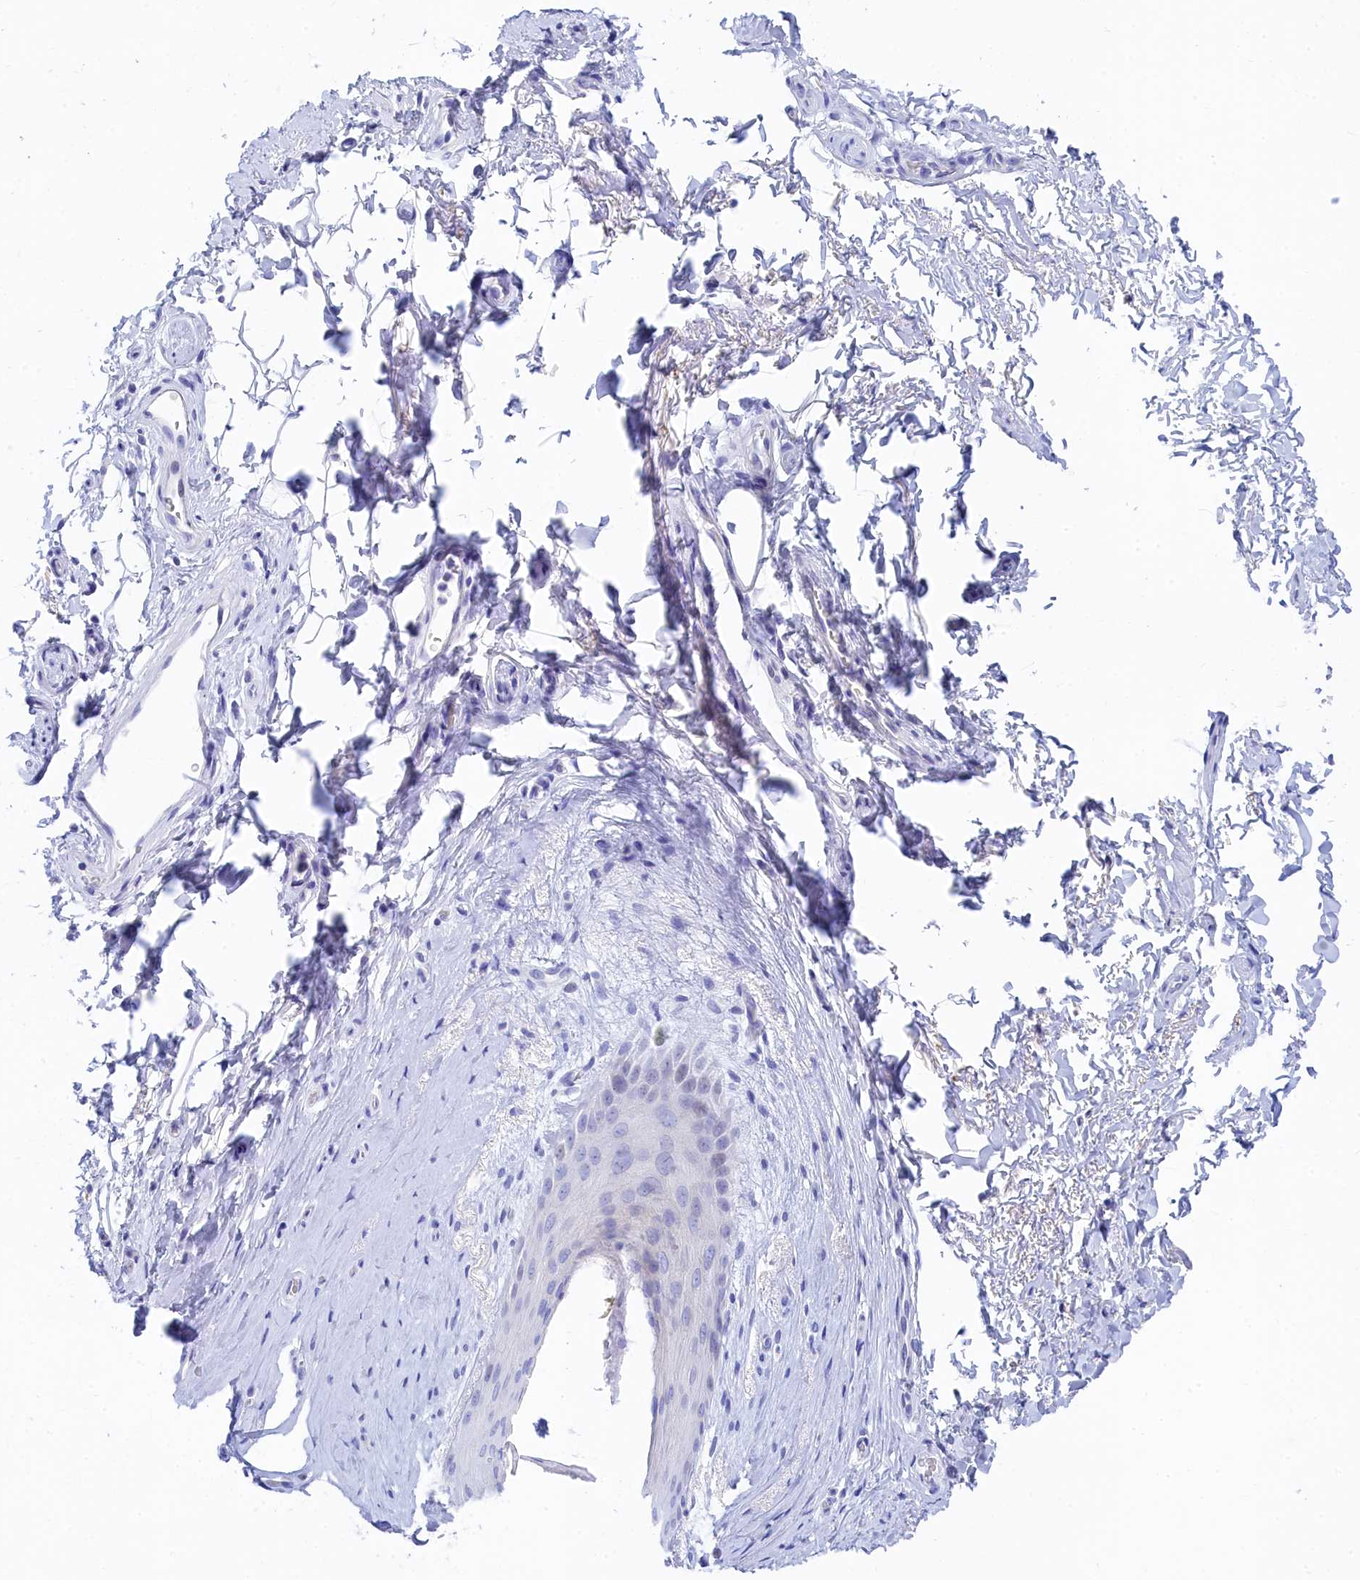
{"staining": {"intensity": "negative", "quantity": "none", "location": "none"}, "tissue": "skin", "cell_type": "Epidermal cells", "image_type": "normal", "snomed": [{"axis": "morphology", "description": "Normal tissue, NOS"}, {"axis": "topography", "description": "Anal"}], "caption": "Immunohistochemistry image of normal human skin stained for a protein (brown), which demonstrates no expression in epidermal cells. (Brightfield microscopy of DAB (3,3'-diaminobenzidine) IHC at high magnification).", "gene": "TRIM10", "patient": {"sex": "male", "age": 44}}